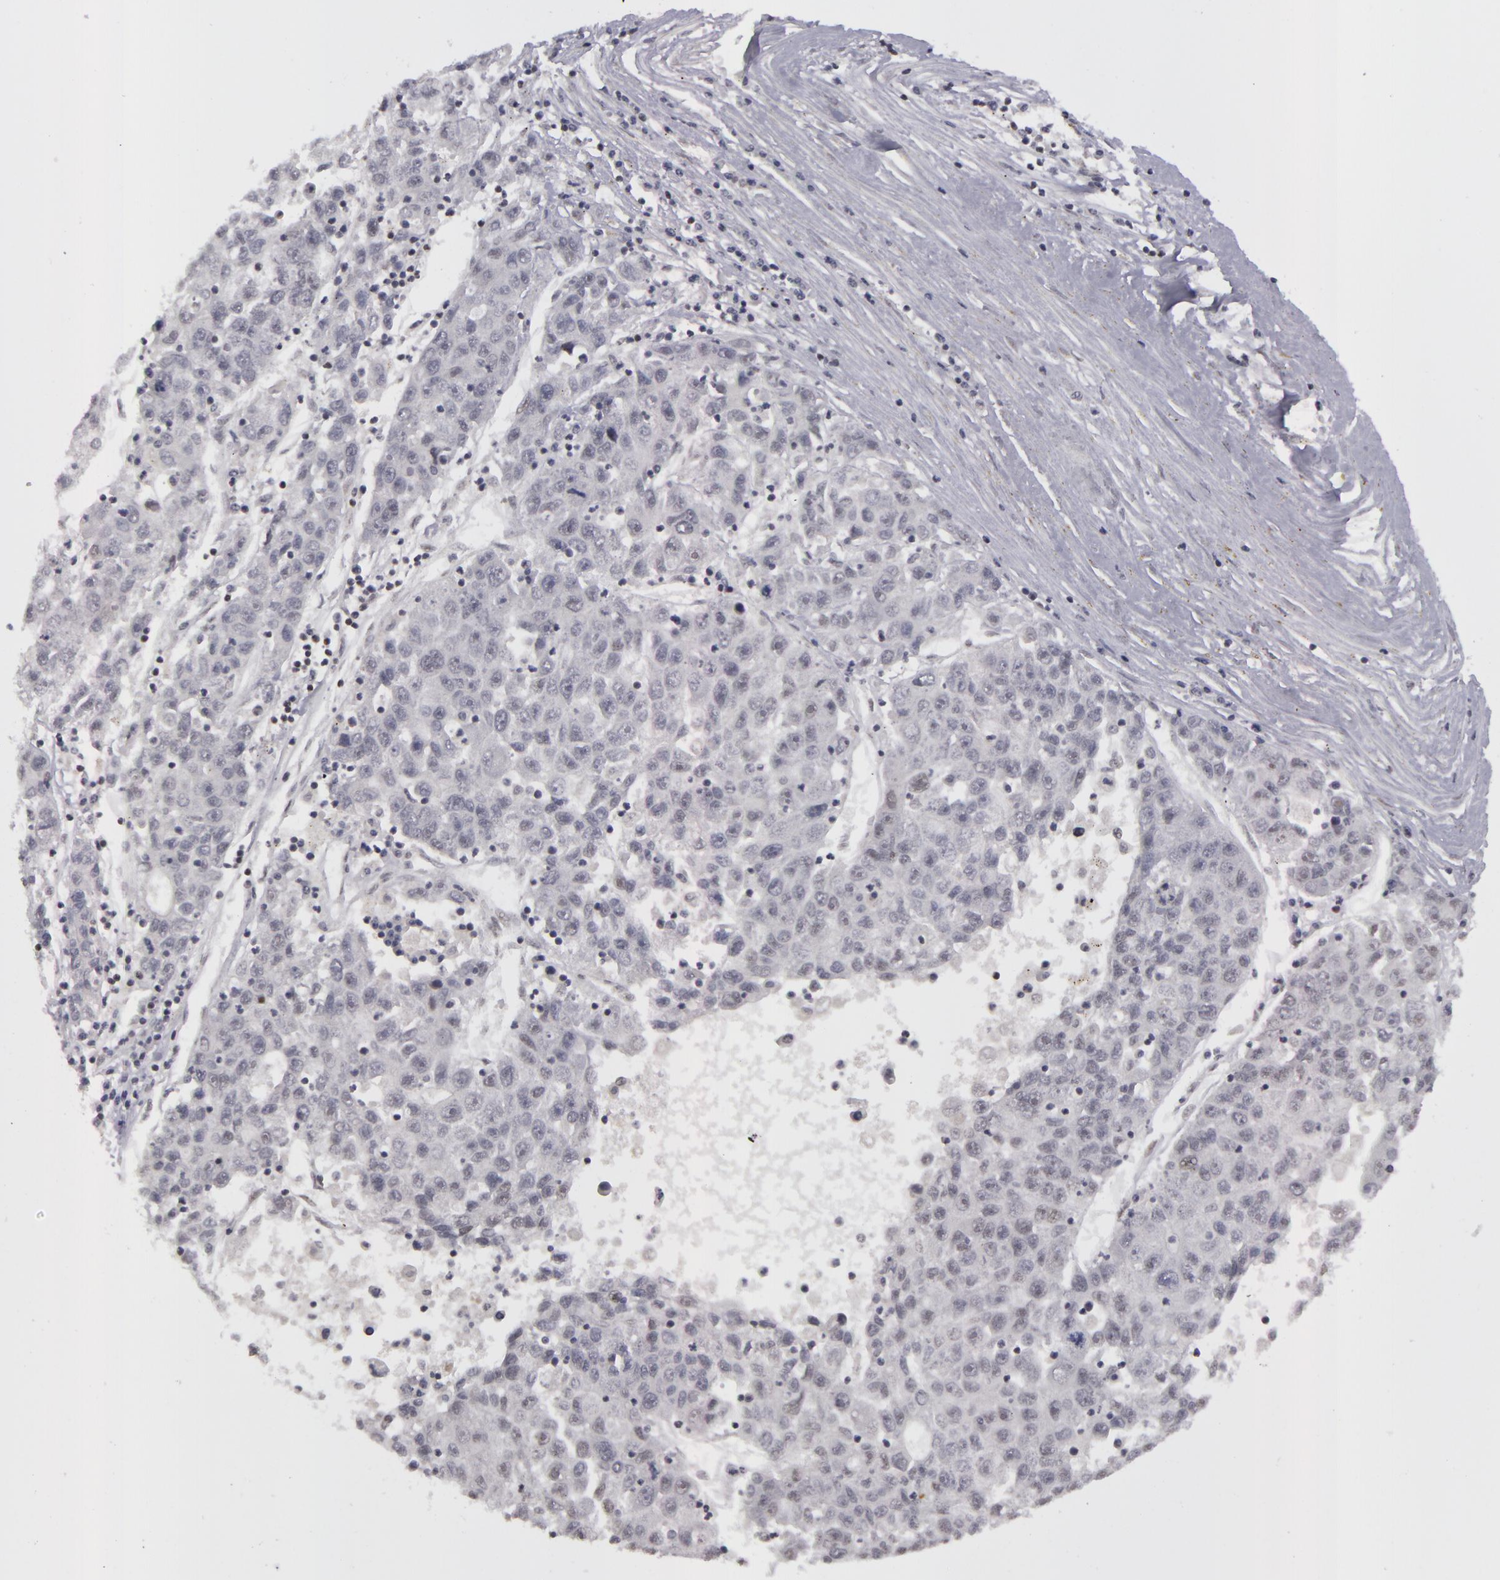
{"staining": {"intensity": "negative", "quantity": "none", "location": "none"}, "tissue": "liver cancer", "cell_type": "Tumor cells", "image_type": "cancer", "snomed": [{"axis": "morphology", "description": "Carcinoma, Hepatocellular, NOS"}, {"axis": "topography", "description": "Liver"}], "caption": "DAB immunohistochemical staining of human liver cancer (hepatocellular carcinoma) shows no significant staining in tumor cells.", "gene": "RRP7A", "patient": {"sex": "male", "age": 49}}